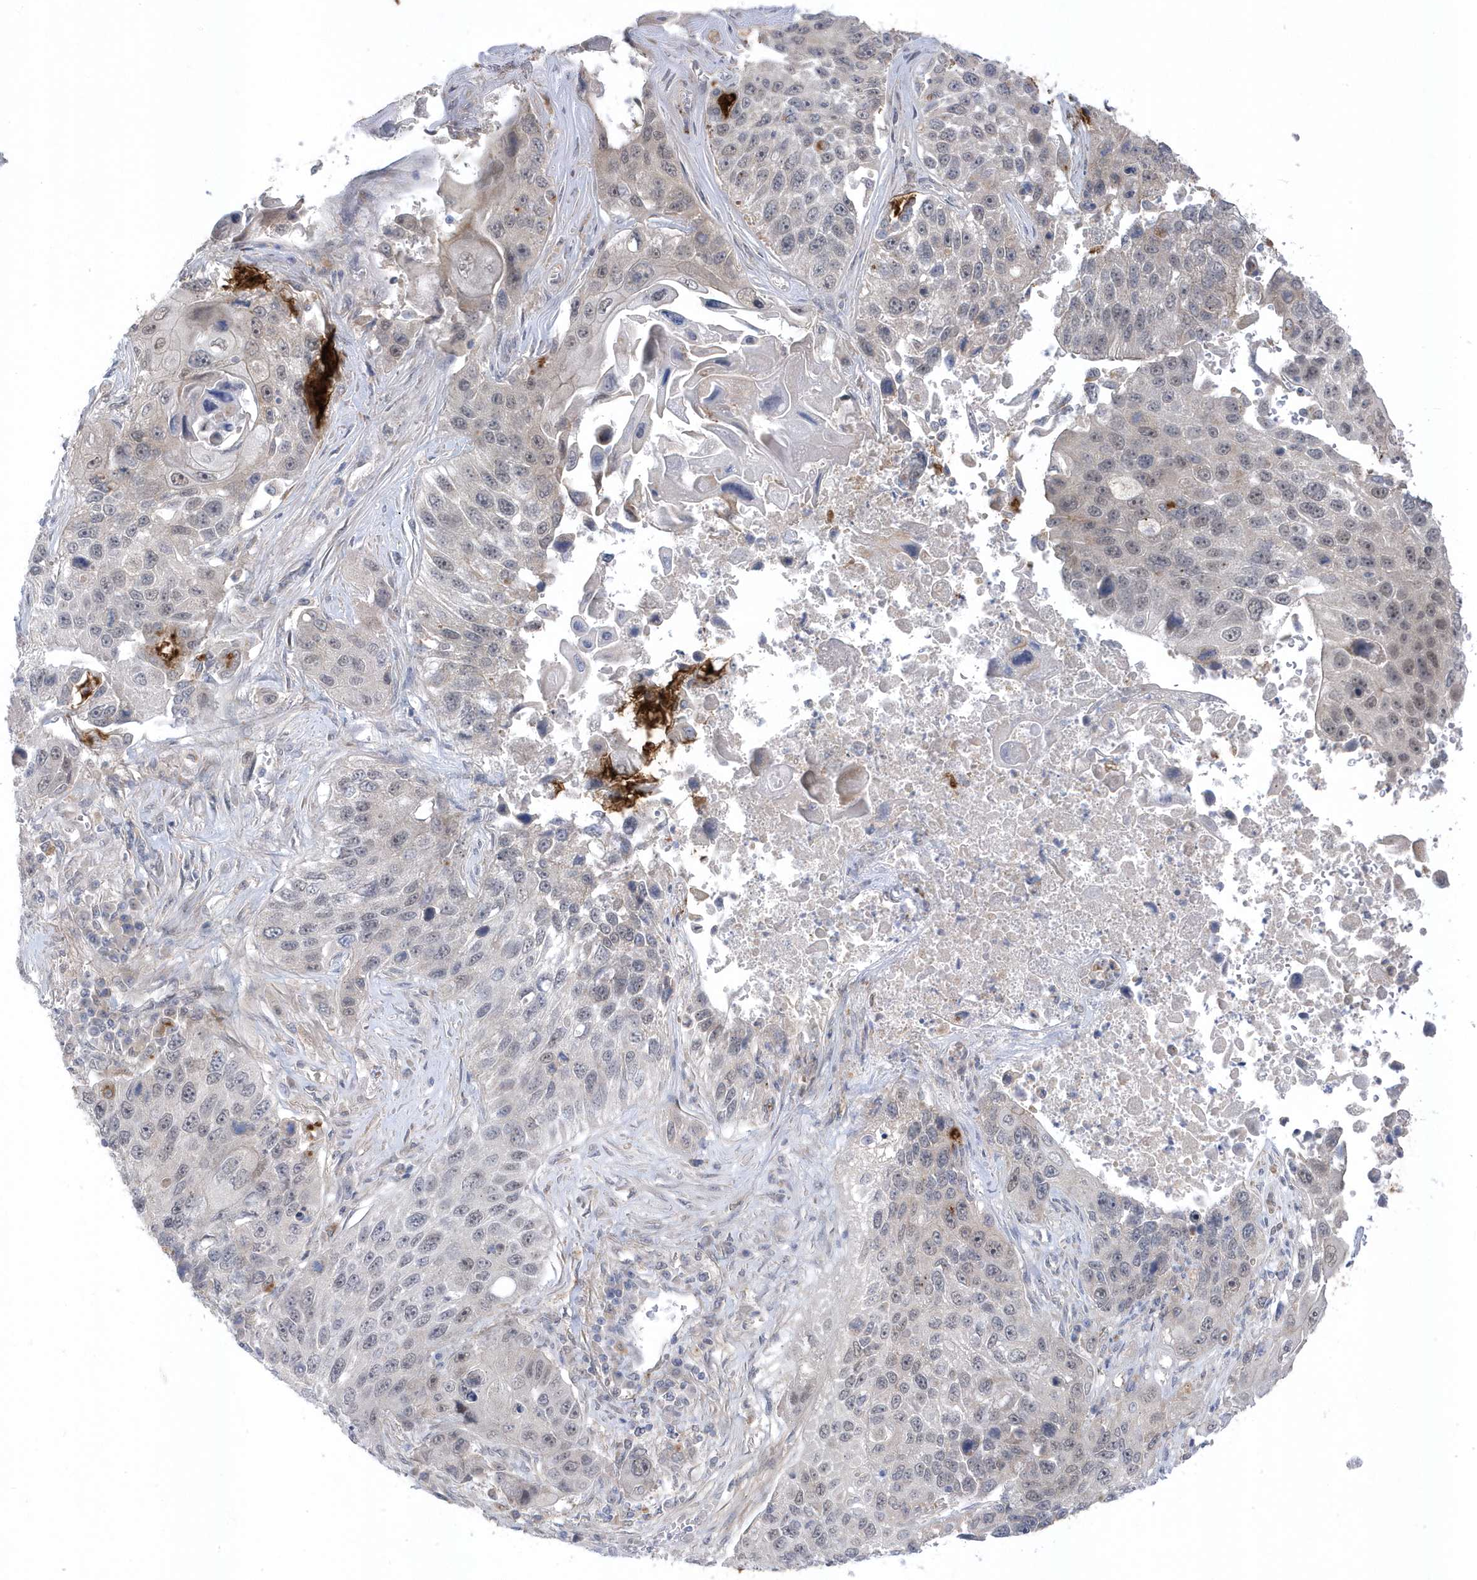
{"staining": {"intensity": "weak", "quantity": "<25%", "location": "nuclear"}, "tissue": "lung cancer", "cell_type": "Tumor cells", "image_type": "cancer", "snomed": [{"axis": "morphology", "description": "Squamous cell carcinoma, NOS"}, {"axis": "topography", "description": "Lung"}], "caption": "The immunohistochemistry image has no significant staining in tumor cells of squamous cell carcinoma (lung) tissue.", "gene": "ANAPC1", "patient": {"sex": "male", "age": 61}}